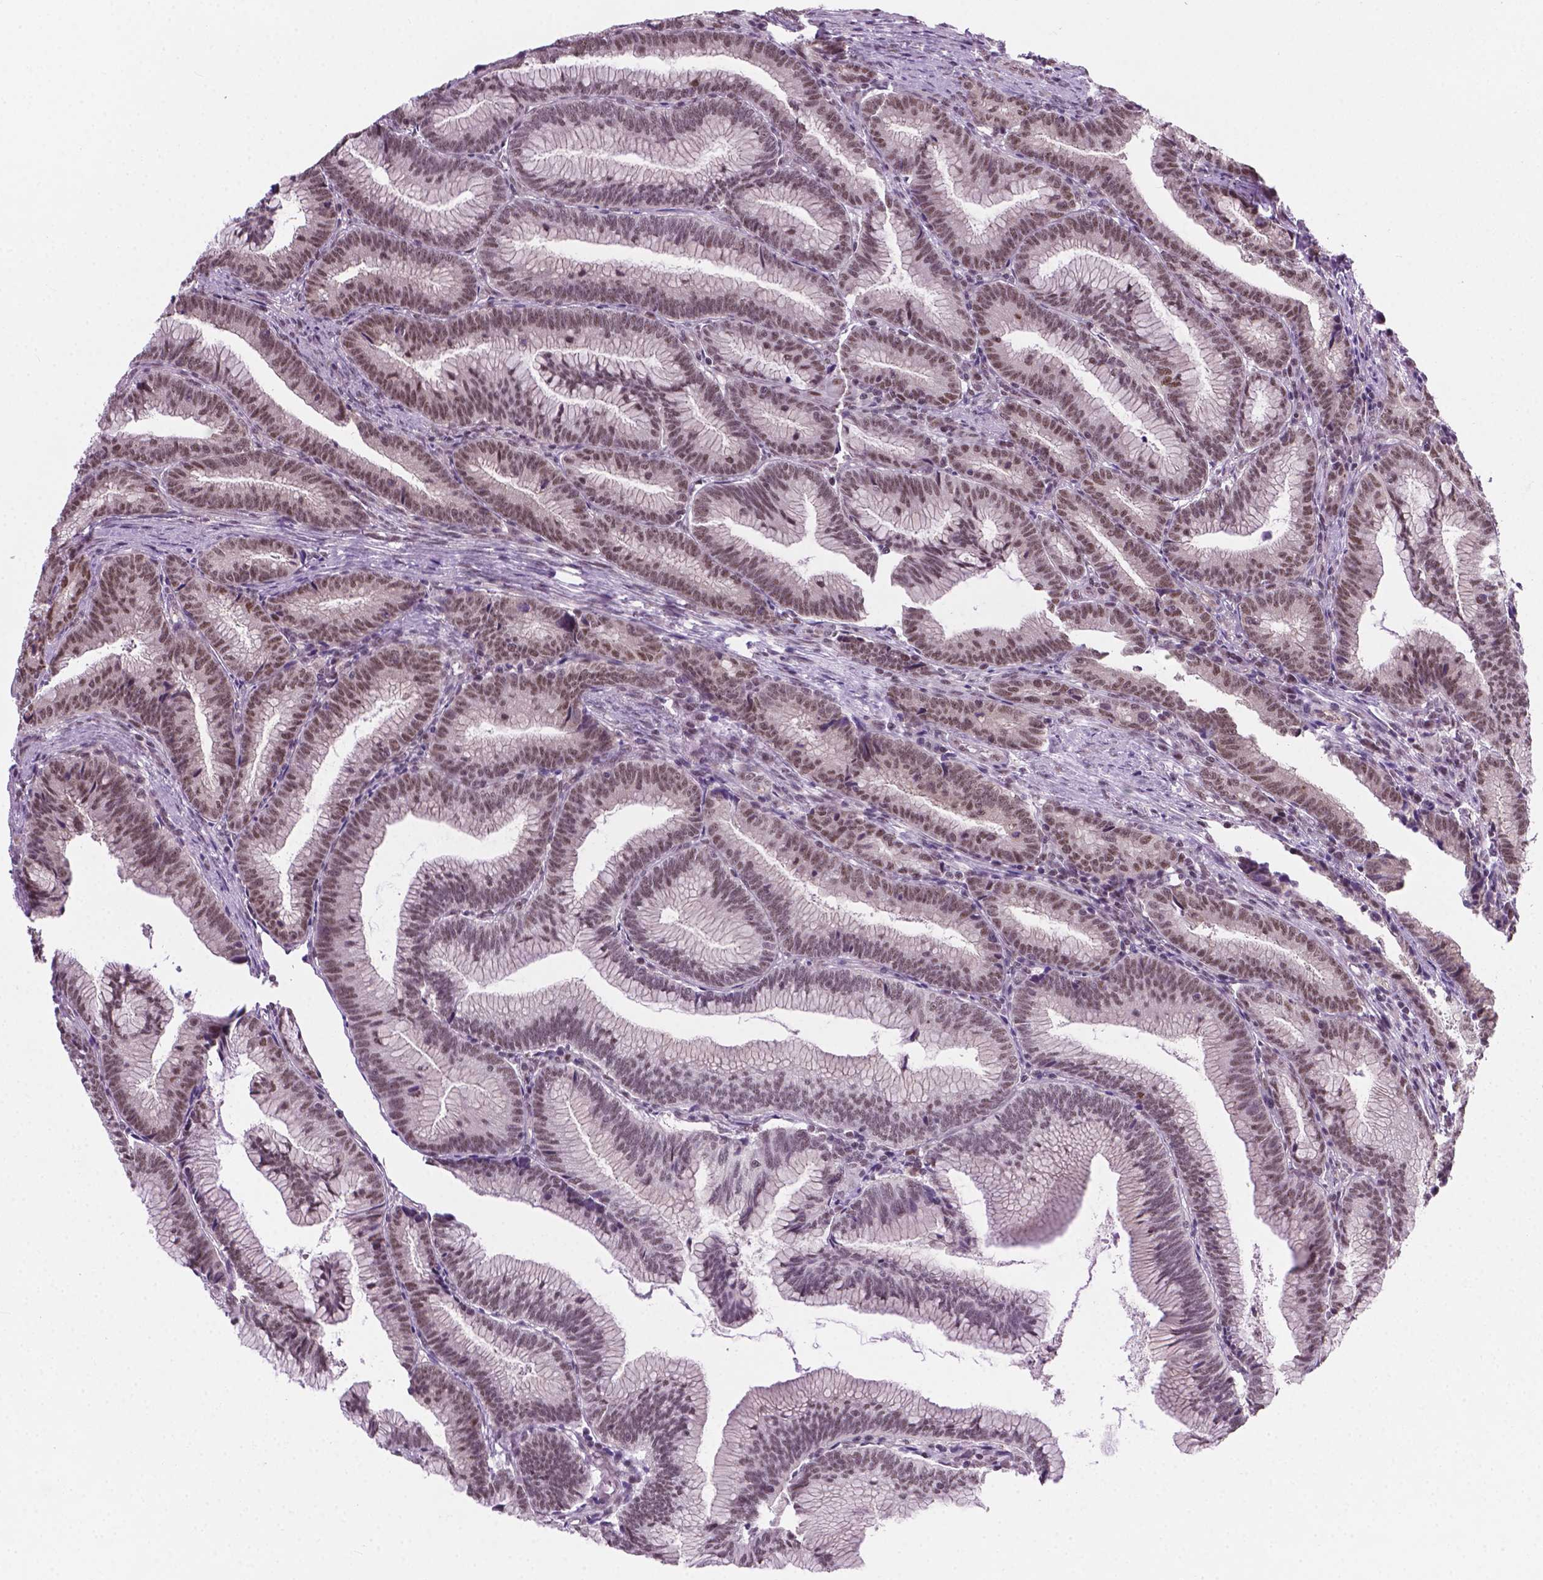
{"staining": {"intensity": "moderate", "quantity": ">75%", "location": "nuclear"}, "tissue": "colorectal cancer", "cell_type": "Tumor cells", "image_type": "cancer", "snomed": [{"axis": "morphology", "description": "Adenocarcinoma, NOS"}, {"axis": "topography", "description": "Colon"}], "caption": "Brown immunohistochemical staining in human adenocarcinoma (colorectal) demonstrates moderate nuclear staining in approximately >75% of tumor cells.", "gene": "PHAX", "patient": {"sex": "female", "age": 78}}